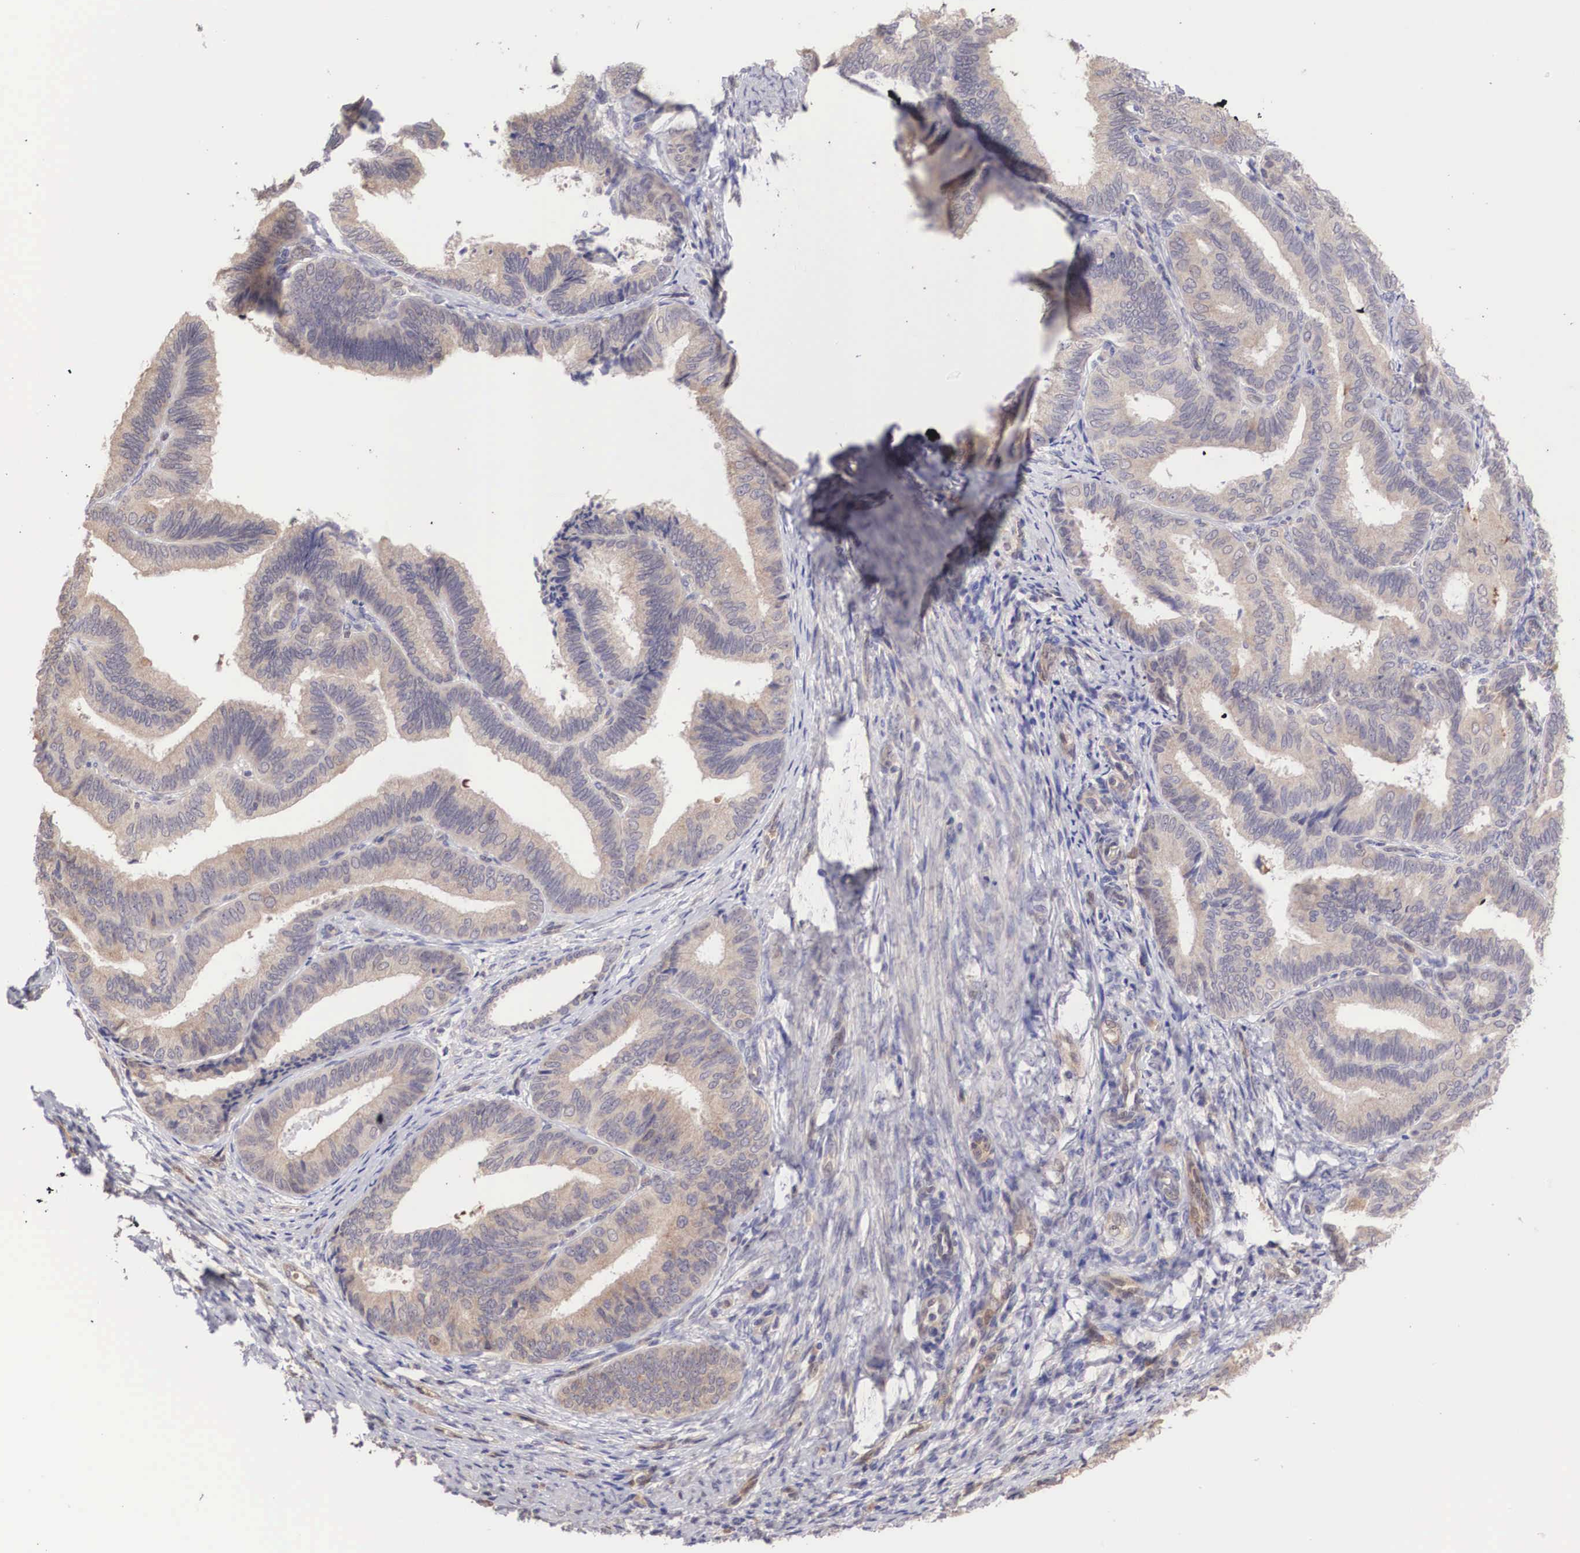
{"staining": {"intensity": "weak", "quantity": ">75%", "location": "cytoplasmic/membranous"}, "tissue": "endometrial cancer", "cell_type": "Tumor cells", "image_type": "cancer", "snomed": [{"axis": "morphology", "description": "Adenocarcinoma, NOS"}, {"axis": "topography", "description": "Endometrium"}], "caption": "High-magnification brightfield microscopy of adenocarcinoma (endometrial) stained with DAB (3,3'-diaminobenzidine) (brown) and counterstained with hematoxylin (blue). tumor cells exhibit weak cytoplasmic/membranous staining is seen in approximately>75% of cells.", "gene": "DNAJB7", "patient": {"sex": "female", "age": 63}}